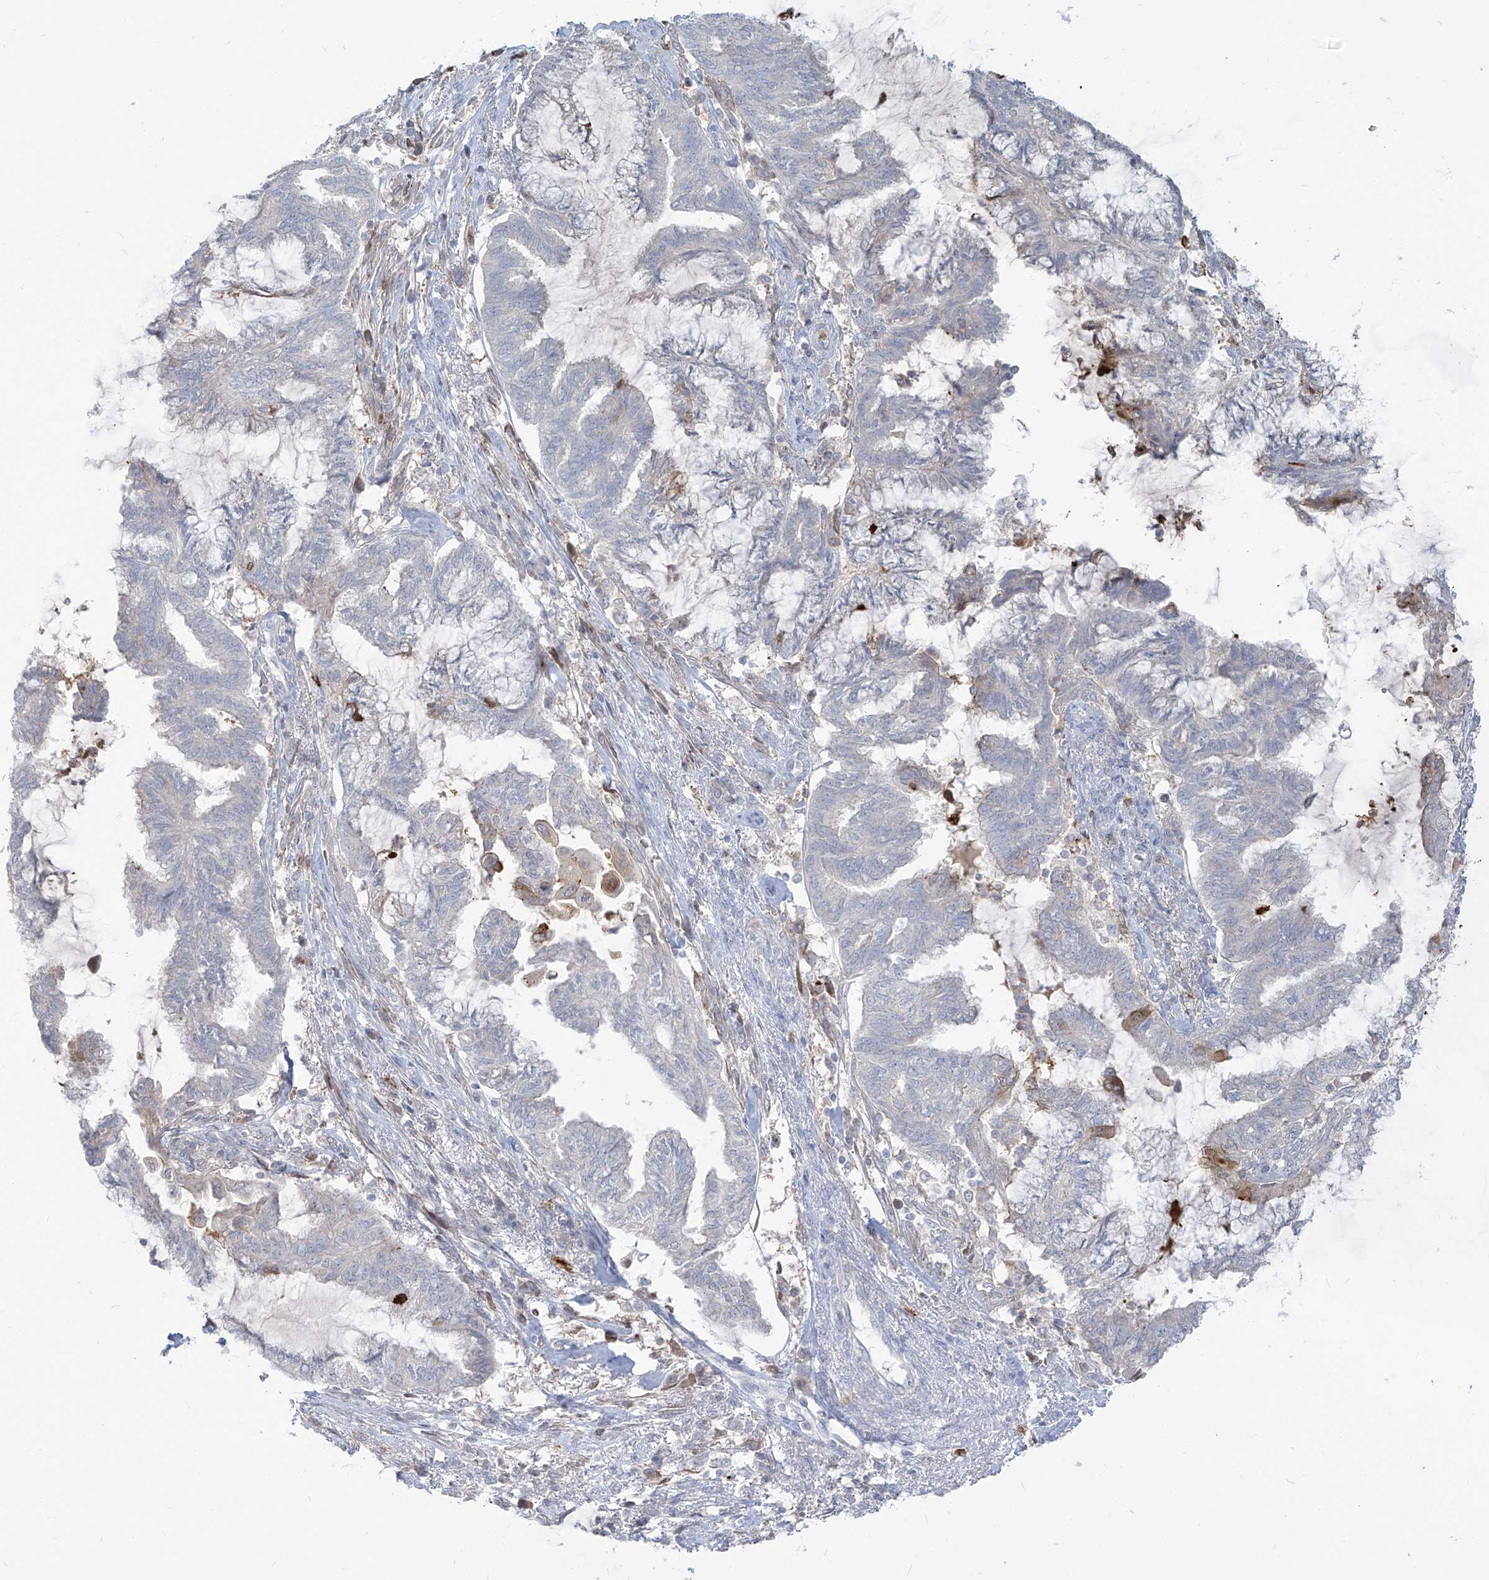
{"staining": {"intensity": "negative", "quantity": "none", "location": "none"}, "tissue": "endometrial cancer", "cell_type": "Tumor cells", "image_type": "cancer", "snomed": [{"axis": "morphology", "description": "Adenocarcinoma, NOS"}, {"axis": "topography", "description": "Endometrium"}], "caption": "The photomicrograph displays no significant staining in tumor cells of endometrial cancer (adenocarcinoma).", "gene": "NOTO", "patient": {"sex": "female", "age": 86}}